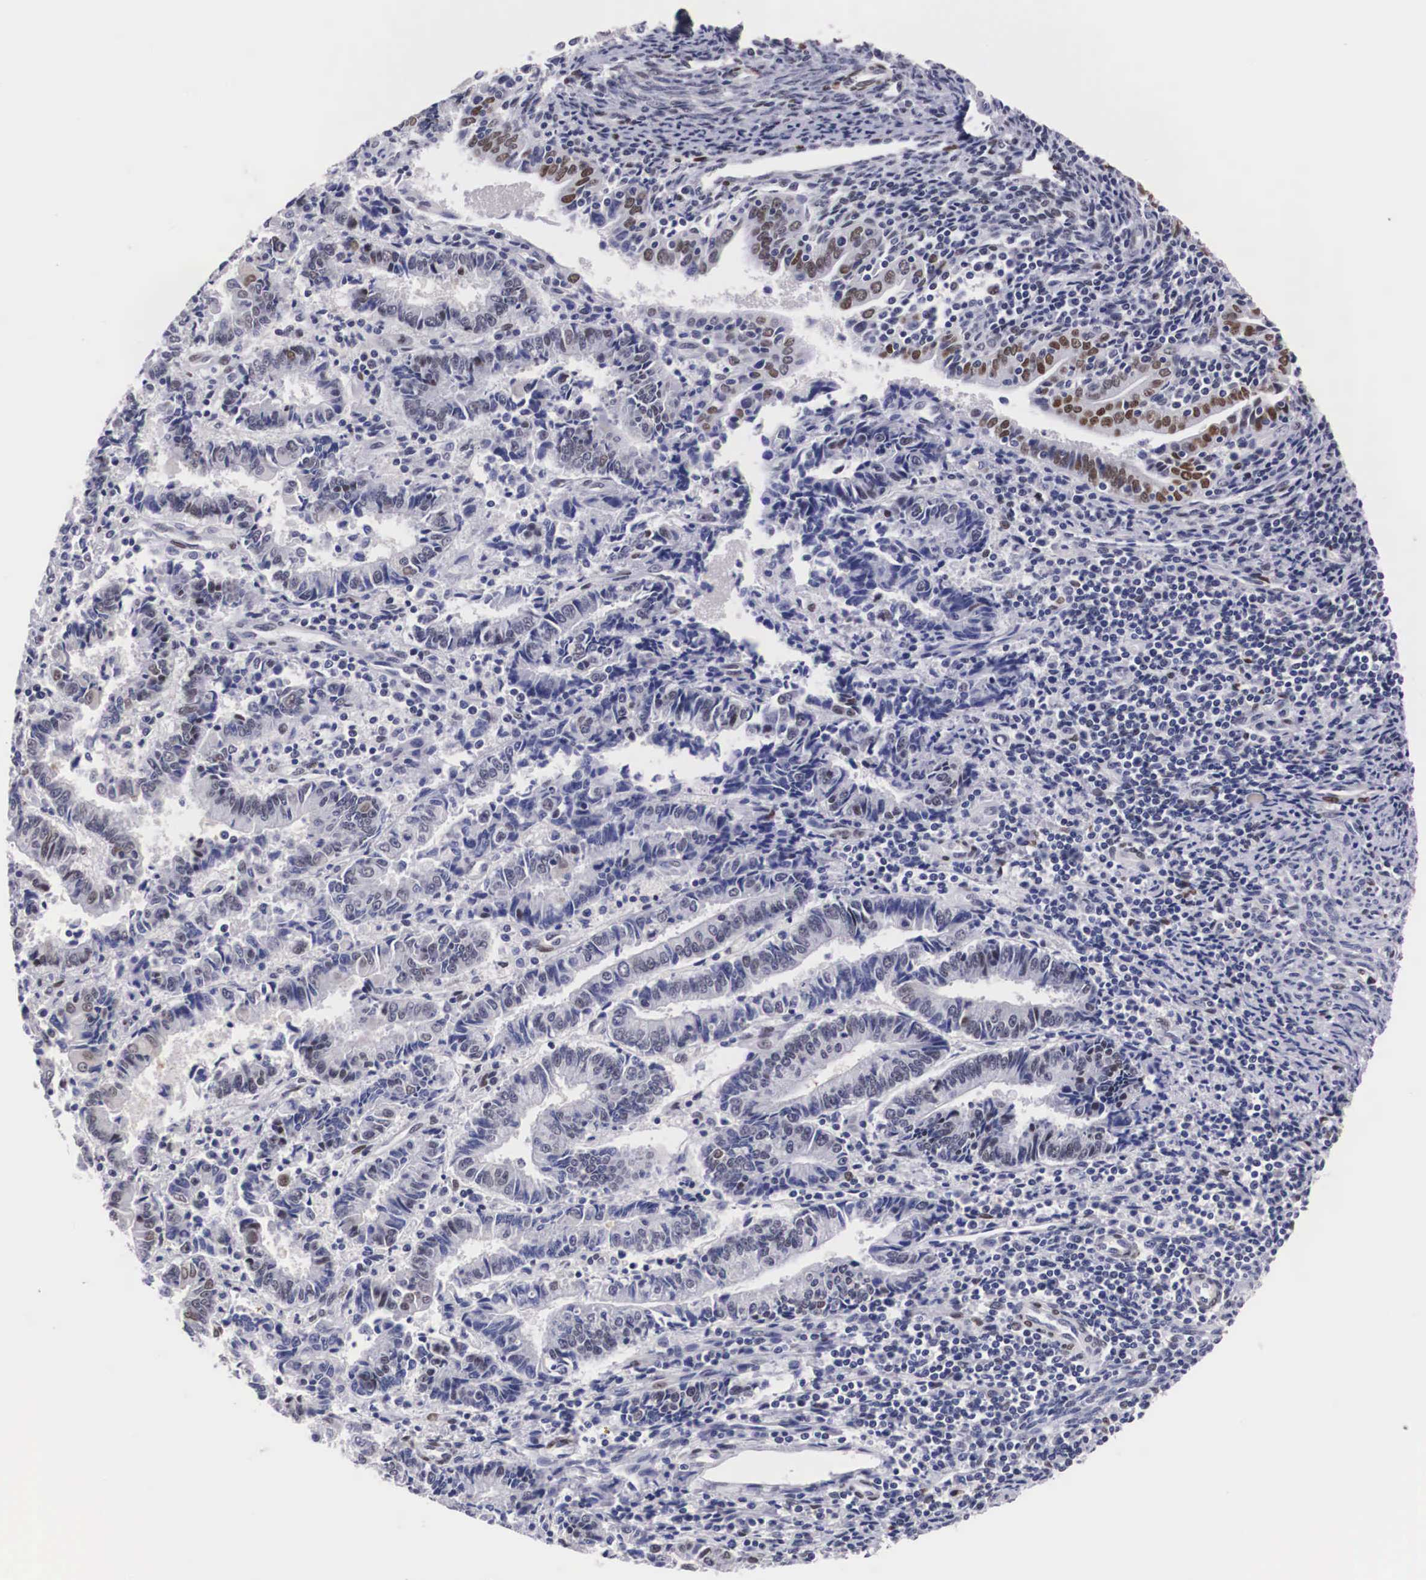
{"staining": {"intensity": "weak", "quantity": "<25%", "location": "nuclear"}, "tissue": "endometrial cancer", "cell_type": "Tumor cells", "image_type": "cancer", "snomed": [{"axis": "morphology", "description": "Adenocarcinoma, NOS"}, {"axis": "topography", "description": "Endometrium"}], "caption": "Tumor cells show no significant expression in adenocarcinoma (endometrial).", "gene": "KHDRBS3", "patient": {"sex": "female", "age": 75}}